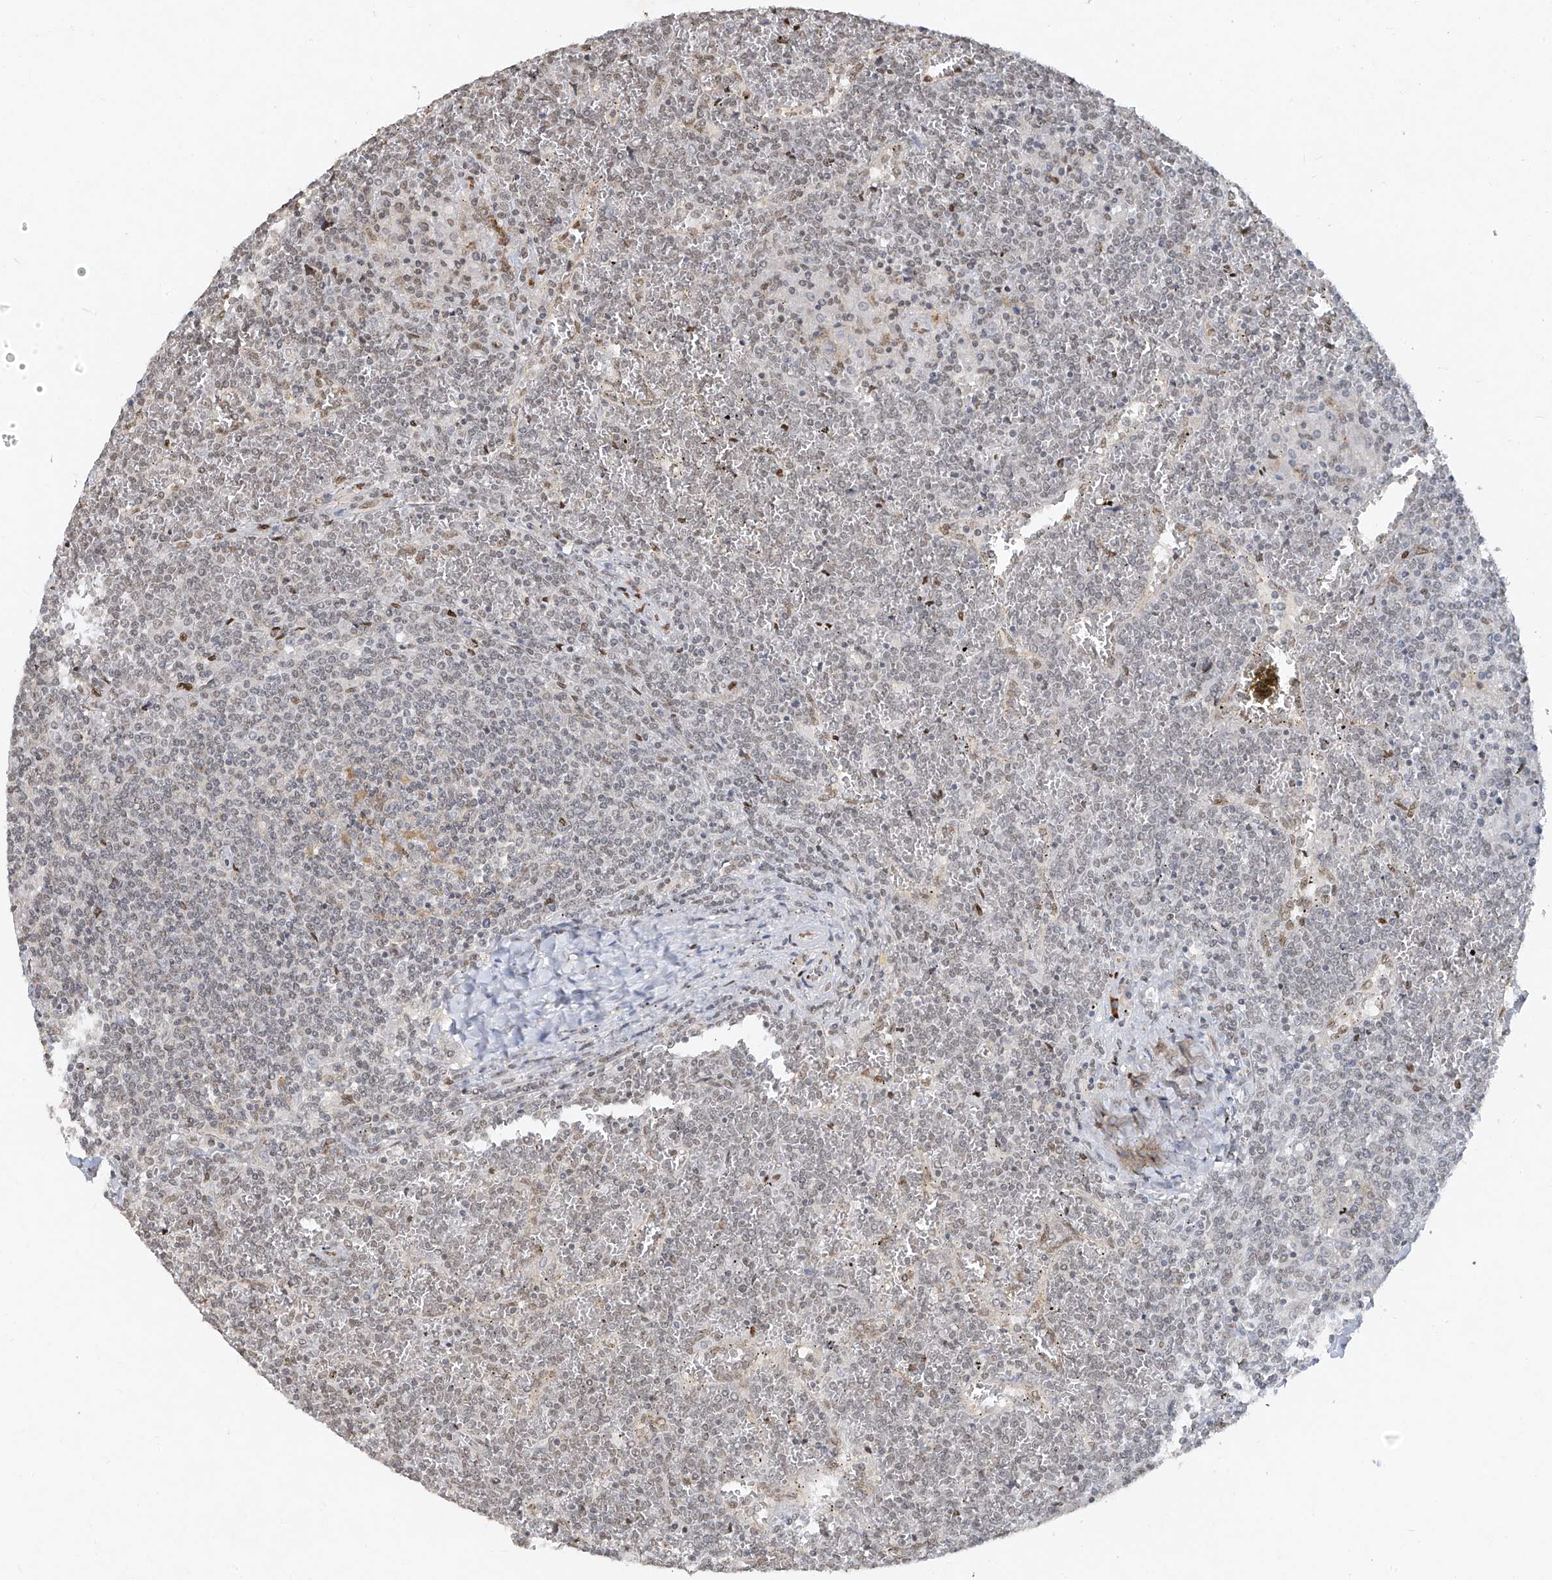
{"staining": {"intensity": "weak", "quantity": "<25%", "location": "nuclear"}, "tissue": "lymphoma", "cell_type": "Tumor cells", "image_type": "cancer", "snomed": [{"axis": "morphology", "description": "Malignant lymphoma, non-Hodgkin's type, Low grade"}, {"axis": "topography", "description": "Spleen"}], "caption": "Micrograph shows no protein expression in tumor cells of low-grade malignant lymphoma, non-Hodgkin's type tissue.", "gene": "ATRIP", "patient": {"sex": "female", "age": 19}}